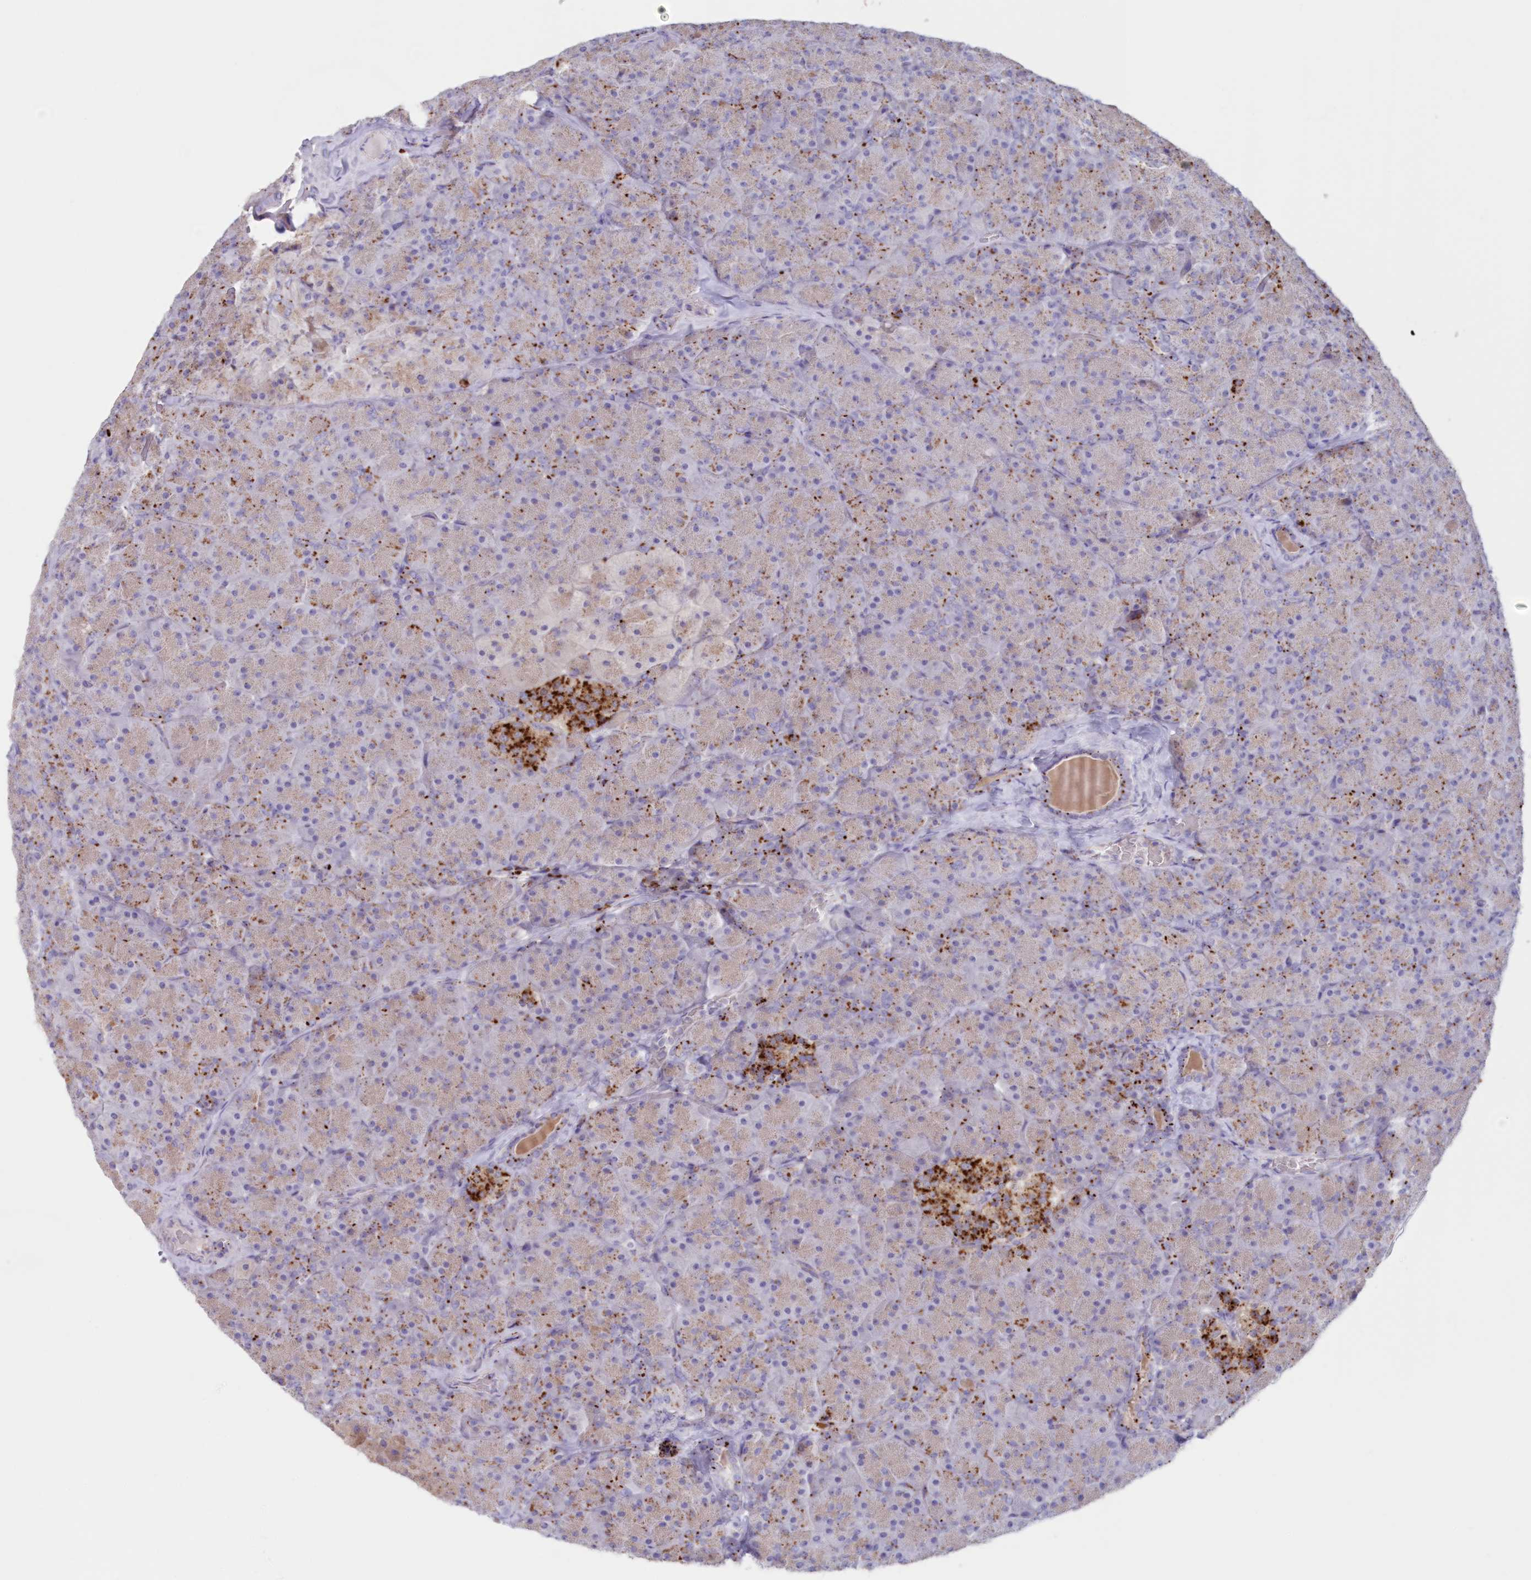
{"staining": {"intensity": "moderate", "quantity": "<25%", "location": "cytoplasmic/membranous"}, "tissue": "pancreas", "cell_type": "Exocrine glandular cells", "image_type": "normal", "snomed": [{"axis": "morphology", "description": "Normal tissue, NOS"}, {"axis": "topography", "description": "Pancreas"}], "caption": "An image showing moderate cytoplasmic/membranous positivity in about <25% of exocrine glandular cells in benign pancreas, as visualized by brown immunohistochemical staining.", "gene": "TPP1", "patient": {"sex": "male", "age": 36}}